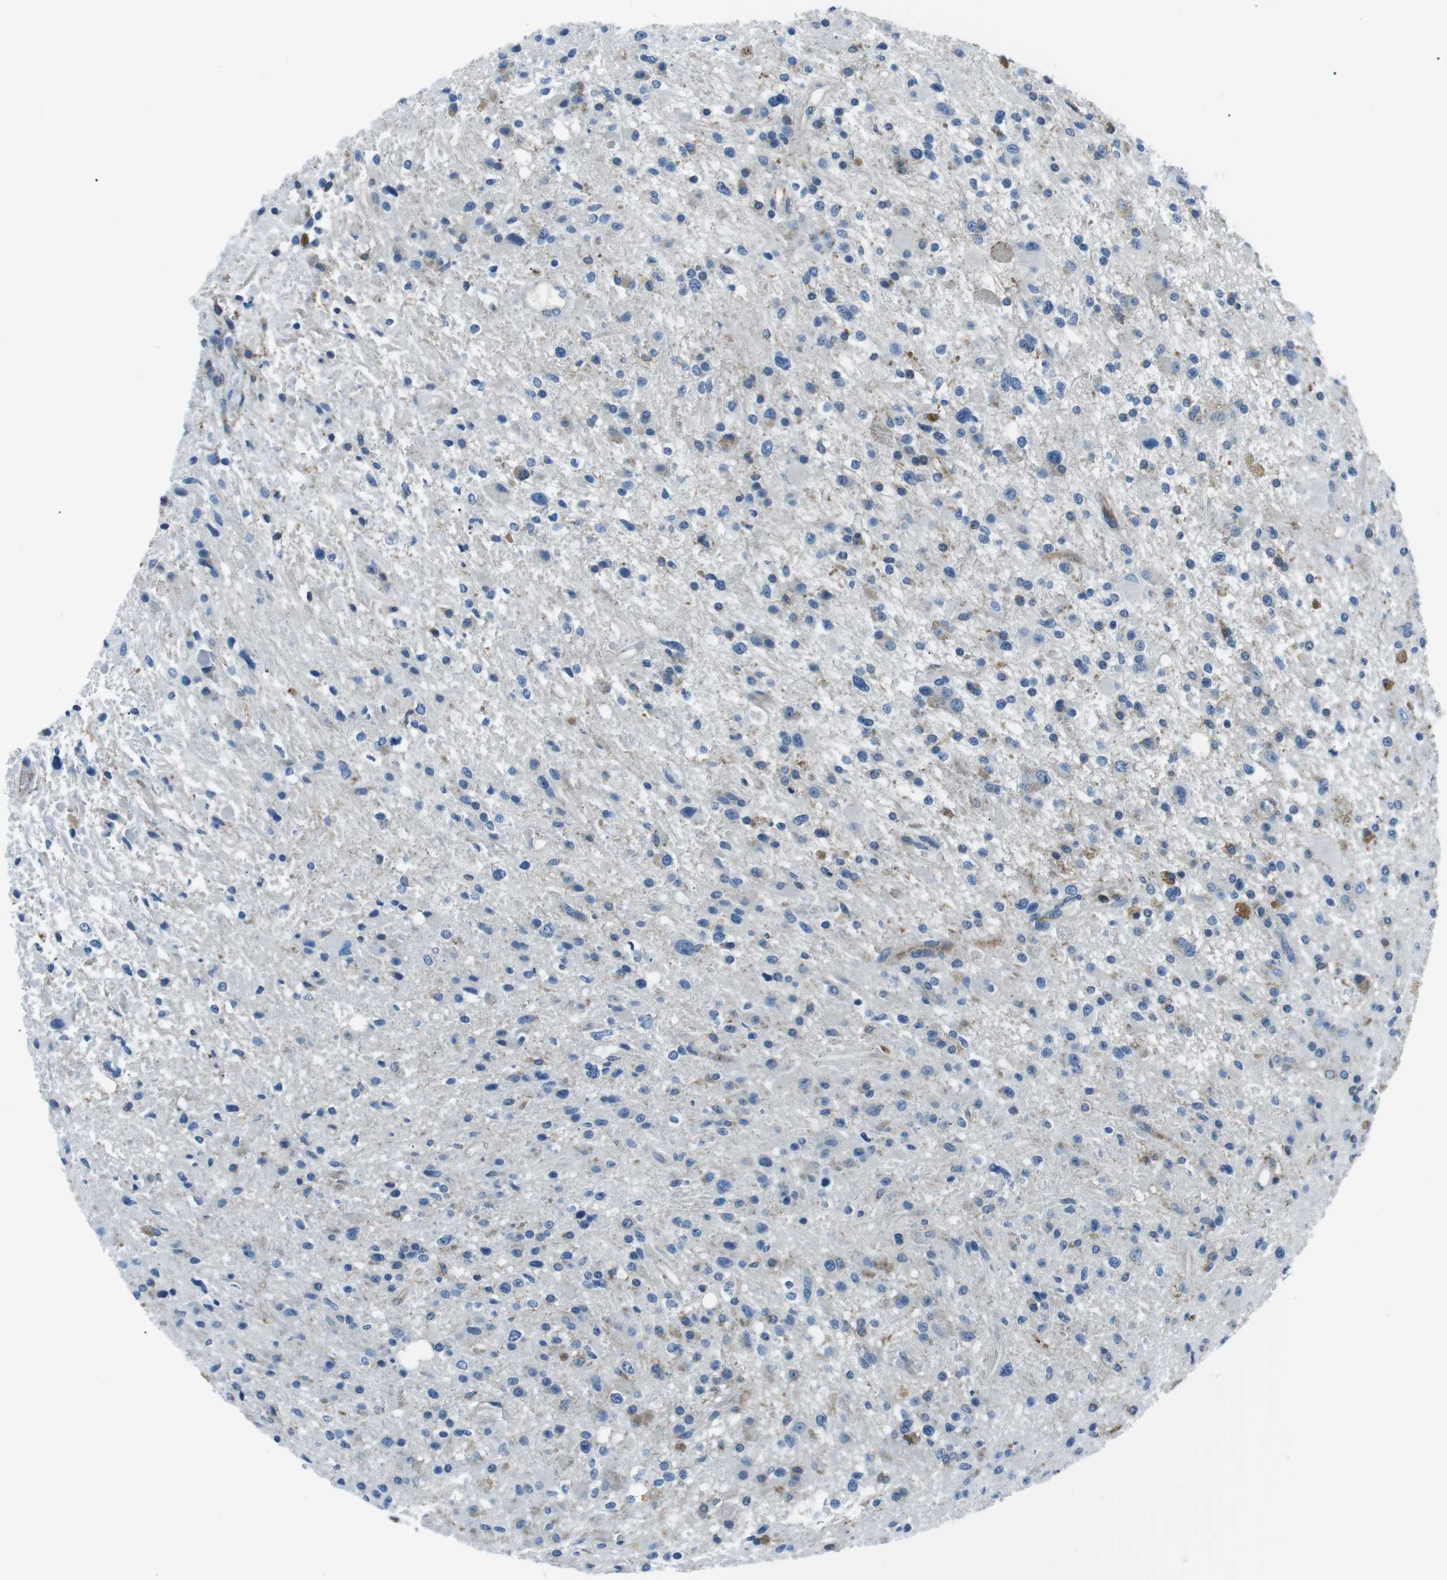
{"staining": {"intensity": "negative", "quantity": "none", "location": "none"}, "tissue": "glioma", "cell_type": "Tumor cells", "image_type": "cancer", "snomed": [{"axis": "morphology", "description": "Glioma, malignant, High grade"}, {"axis": "topography", "description": "Brain"}], "caption": "There is no significant positivity in tumor cells of malignant glioma (high-grade). The staining was performed using DAB (3,3'-diaminobenzidine) to visualize the protein expression in brown, while the nuclei were stained in blue with hematoxylin (Magnification: 20x).", "gene": "CSF2RA", "patient": {"sex": "male", "age": 33}}